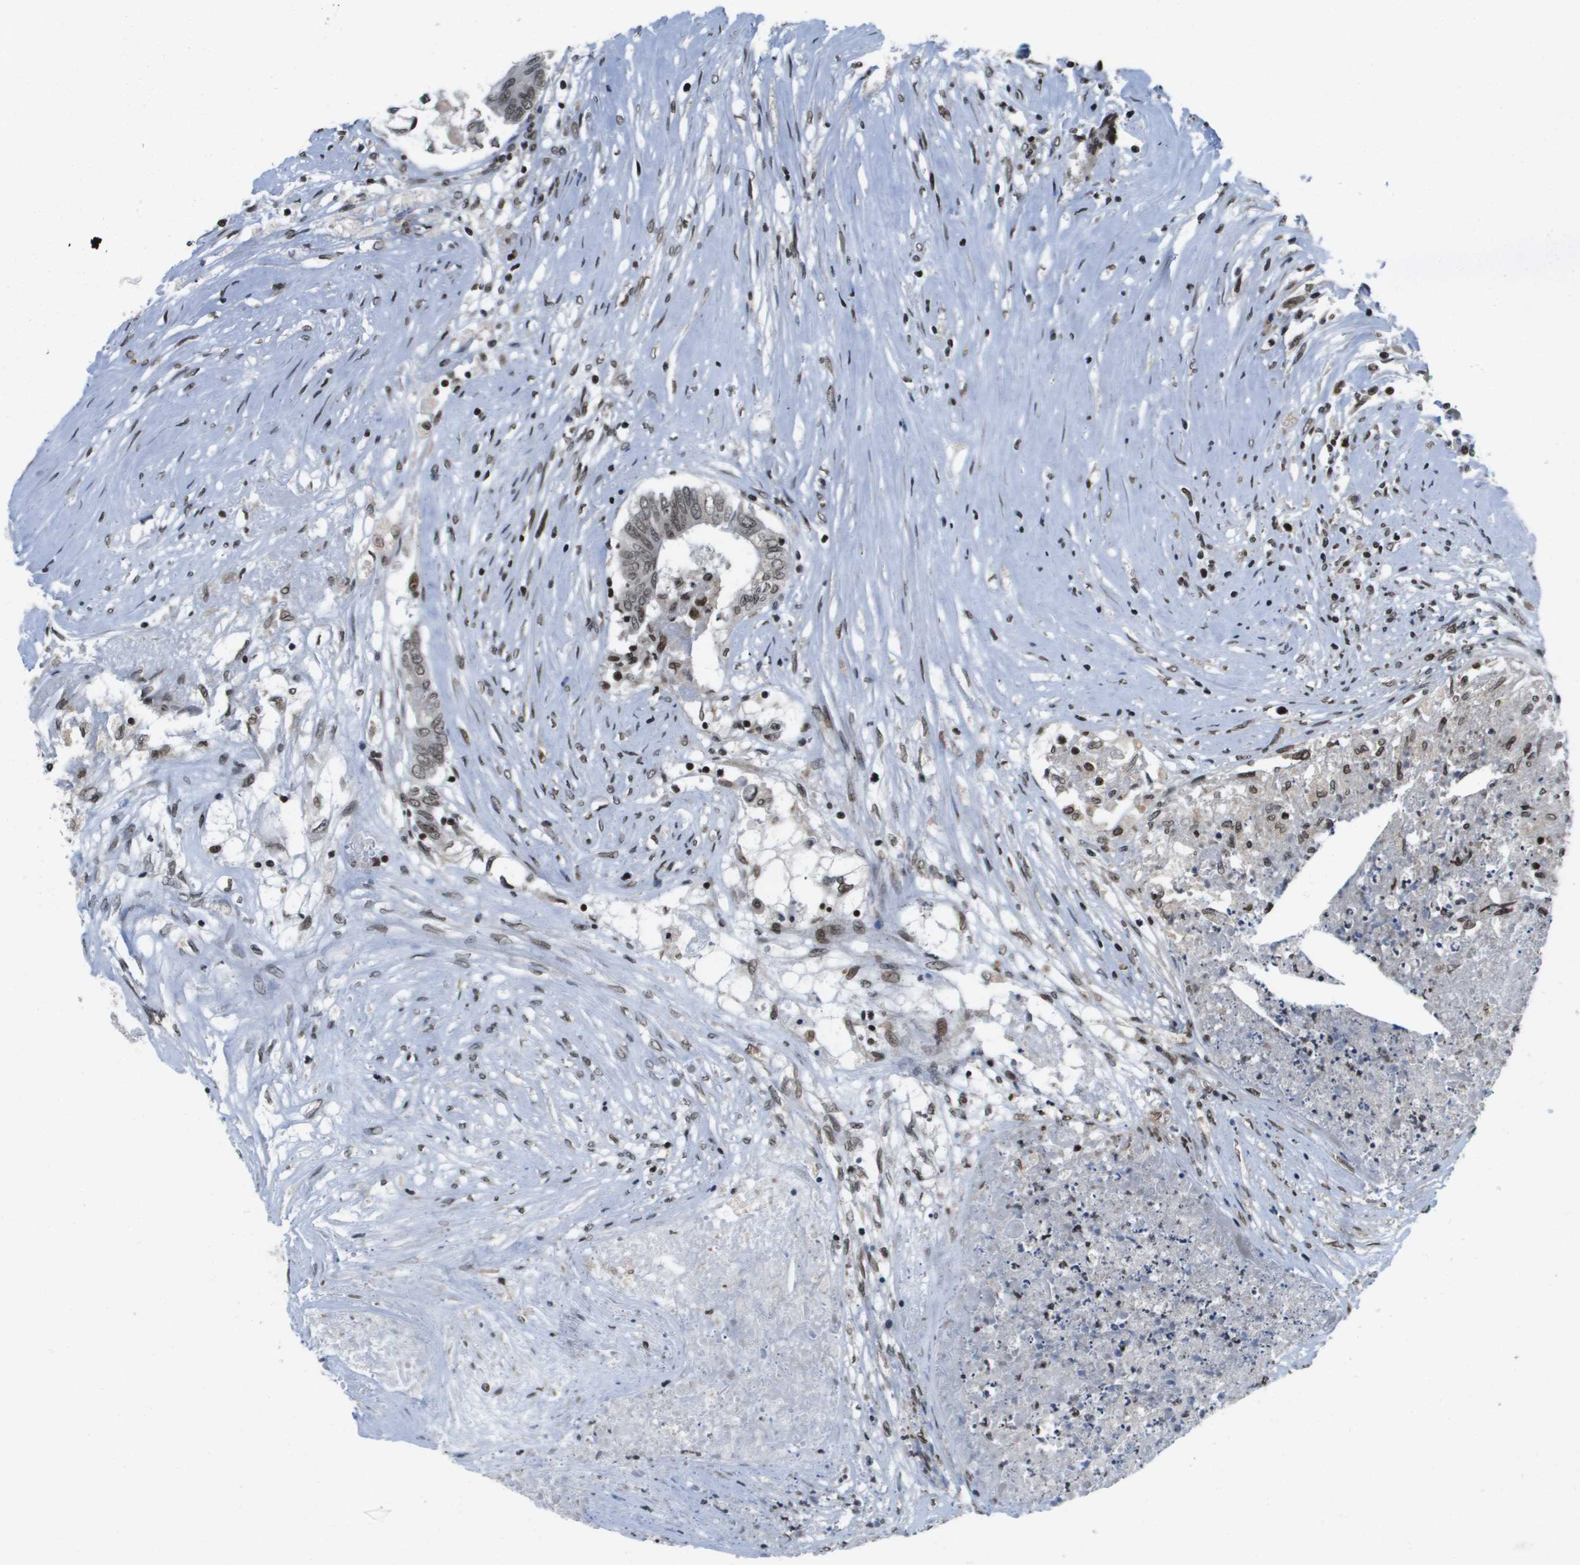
{"staining": {"intensity": "weak", "quantity": ">75%", "location": "nuclear"}, "tissue": "colorectal cancer", "cell_type": "Tumor cells", "image_type": "cancer", "snomed": [{"axis": "morphology", "description": "Adenocarcinoma, NOS"}, {"axis": "topography", "description": "Rectum"}], "caption": "There is low levels of weak nuclear expression in tumor cells of colorectal cancer, as demonstrated by immunohistochemical staining (brown color).", "gene": "RECQL4", "patient": {"sex": "male", "age": 63}}